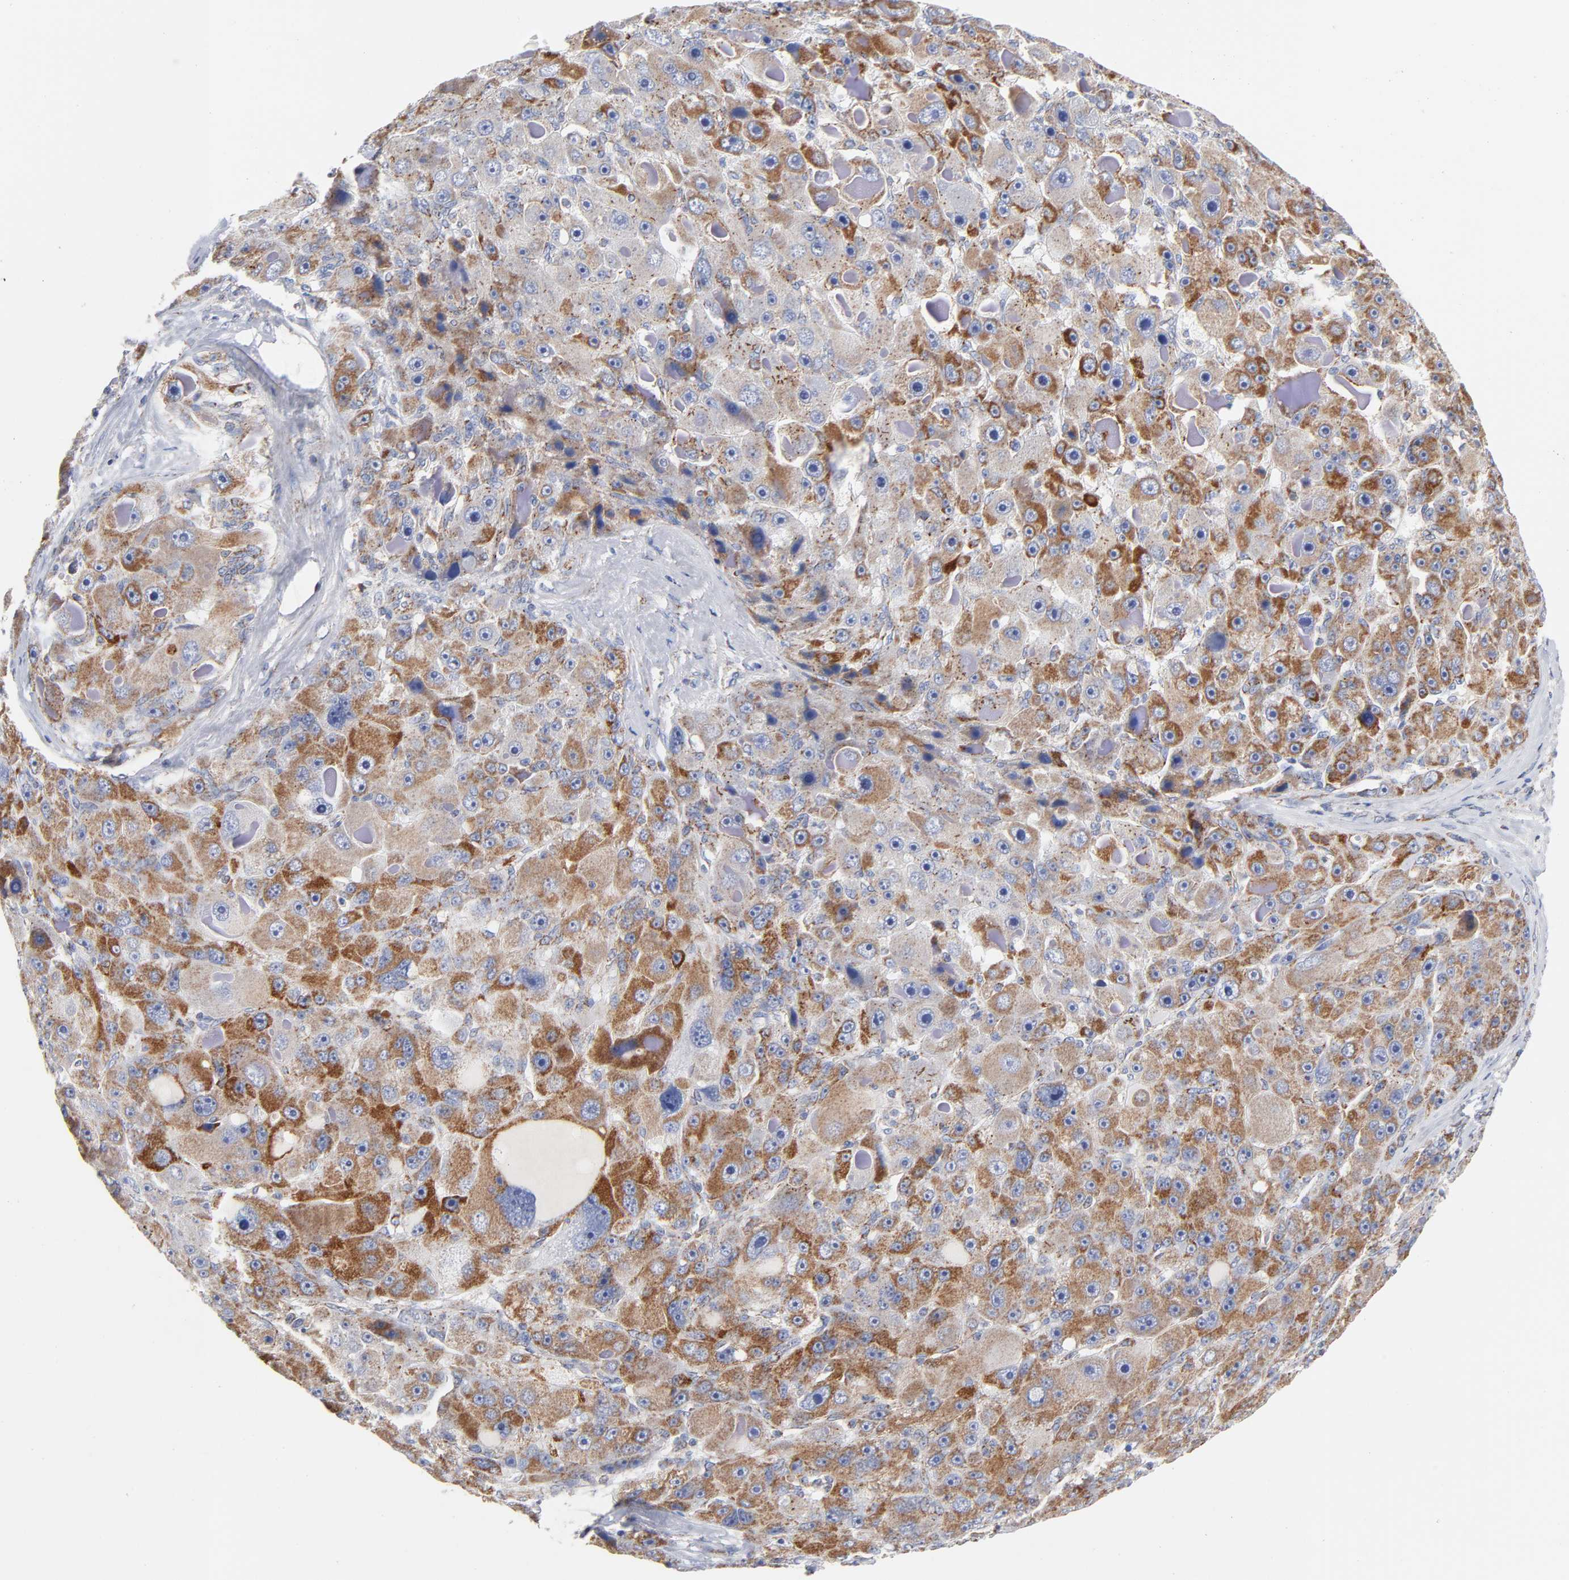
{"staining": {"intensity": "moderate", "quantity": ">75%", "location": "cytoplasmic/membranous"}, "tissue": "liver cancer", "cell_type": "Tumor cells", "image_type": "cancer", "snomed": [{"axis": "morphology", "description": "Carcinoma, Hepatocellular, NOS"}, {"axis": "topography", "description": "Liver"}], "caption": "The image displays immunohistochemical staining of liver cancer. There is moderate cytoplasmic/membranous expression is seen in about >75% of tumor cells.", "gene": "DIABLO", "patient": {"sex": "male", "age": 76}}